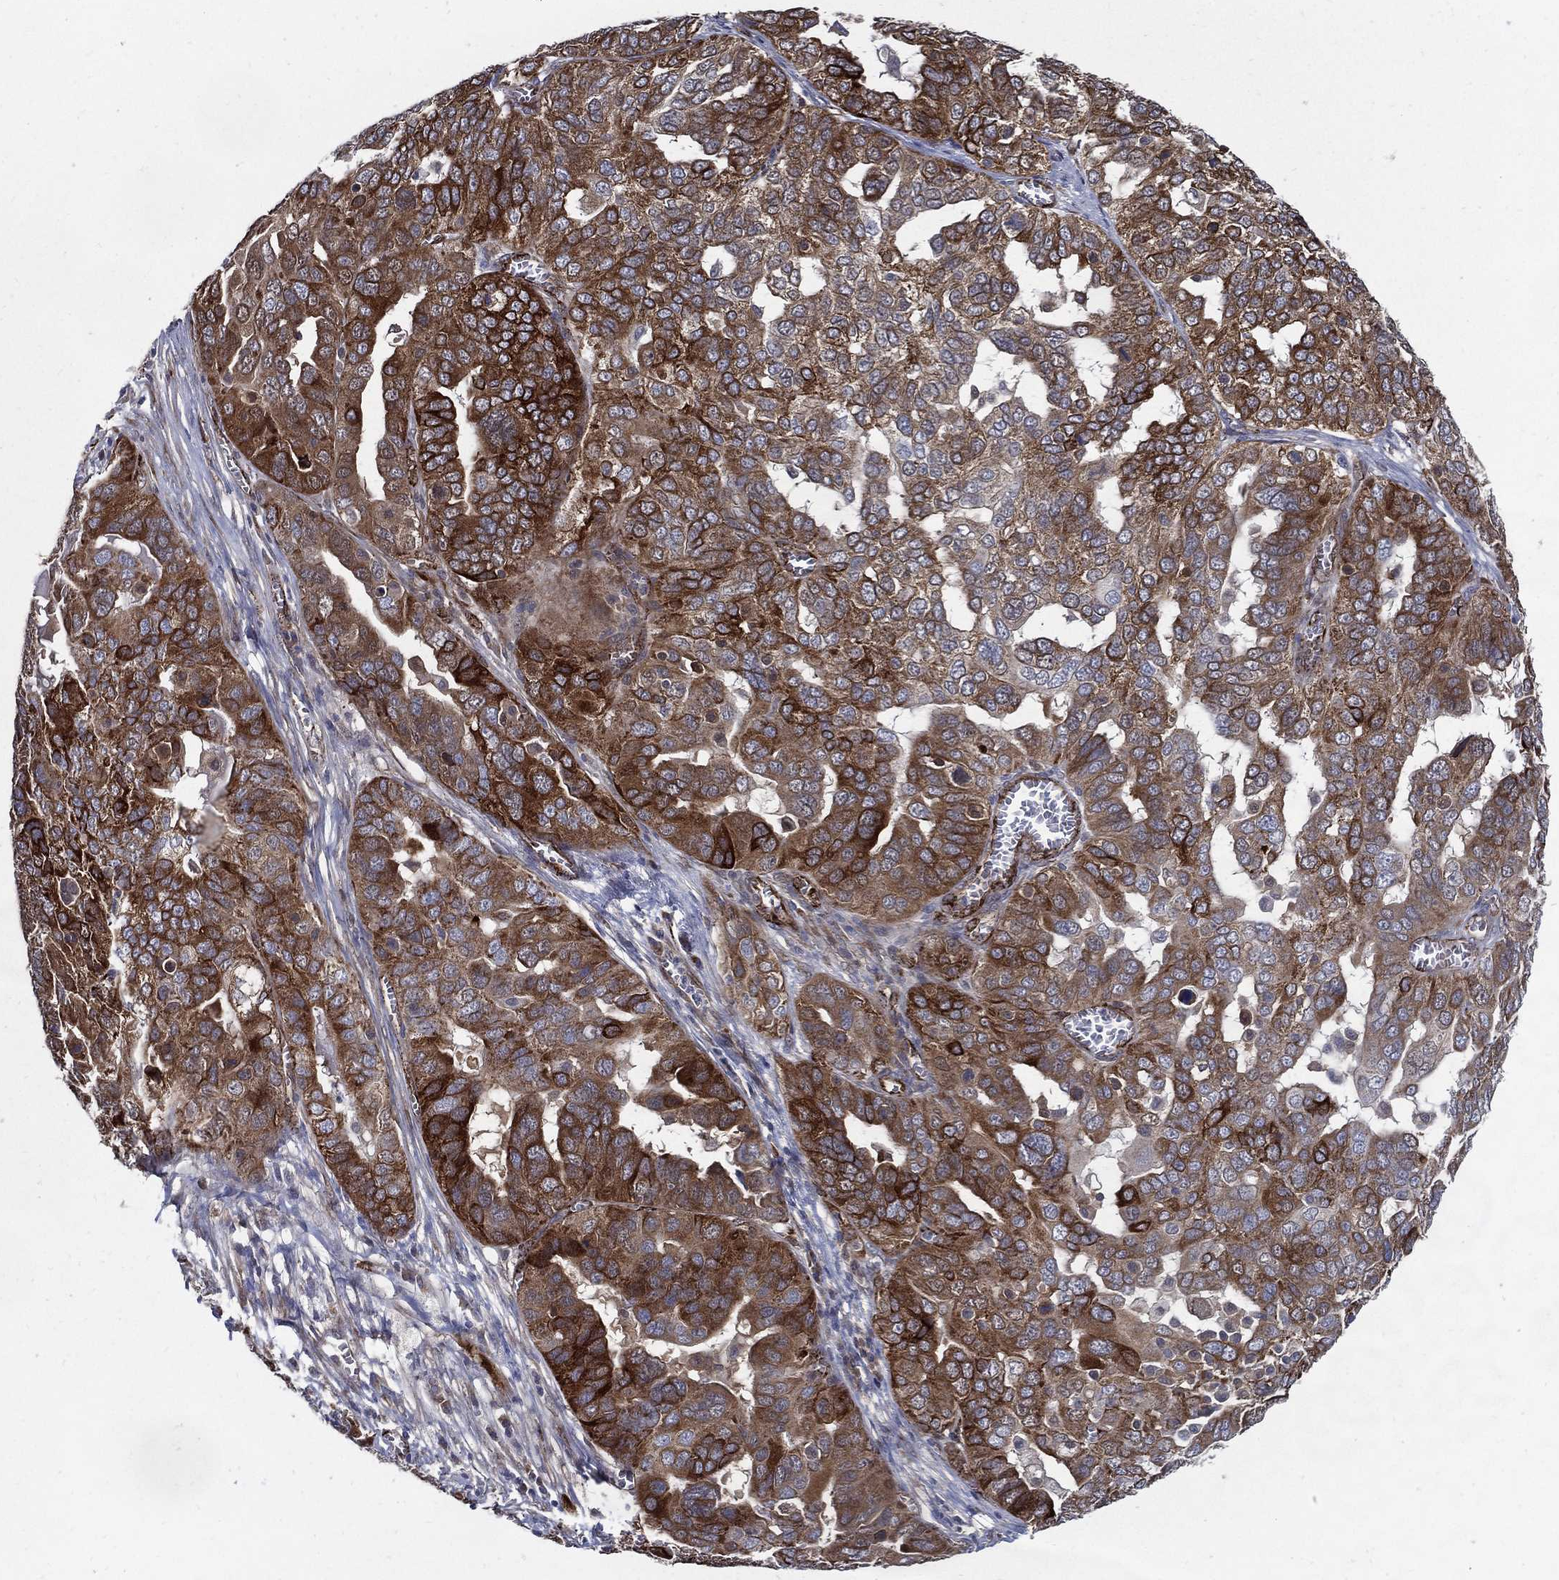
{"staining": {"intensity": "strong", "quantity": "25%-75%", "location": "cytoplasmic/membranous"}, "tissue": "ovarian cancer", "cell_type": "Tumor cells", "image_type": "cancer", "snomed": [{"axis": "morphology", "description": "Carcinoma, endometroid"}, {"axis": "topography", "description": "Soft tissue"}, {"axis": "topography", "description": "Ovary"}], "caption": "High-power microscopy captured an immunohistochemistry micrograph of ovarian cancer, revealing strong cytoplasmic/membranous expression in about 25%-75% of tumor cells. The staining was performed using DAB, with brown indicating positive protein expression. Nuclei are stained blue with hematoxylin.", "gene": "ARHGAP11A", "patient": {"sex": "female", "age": 52}}